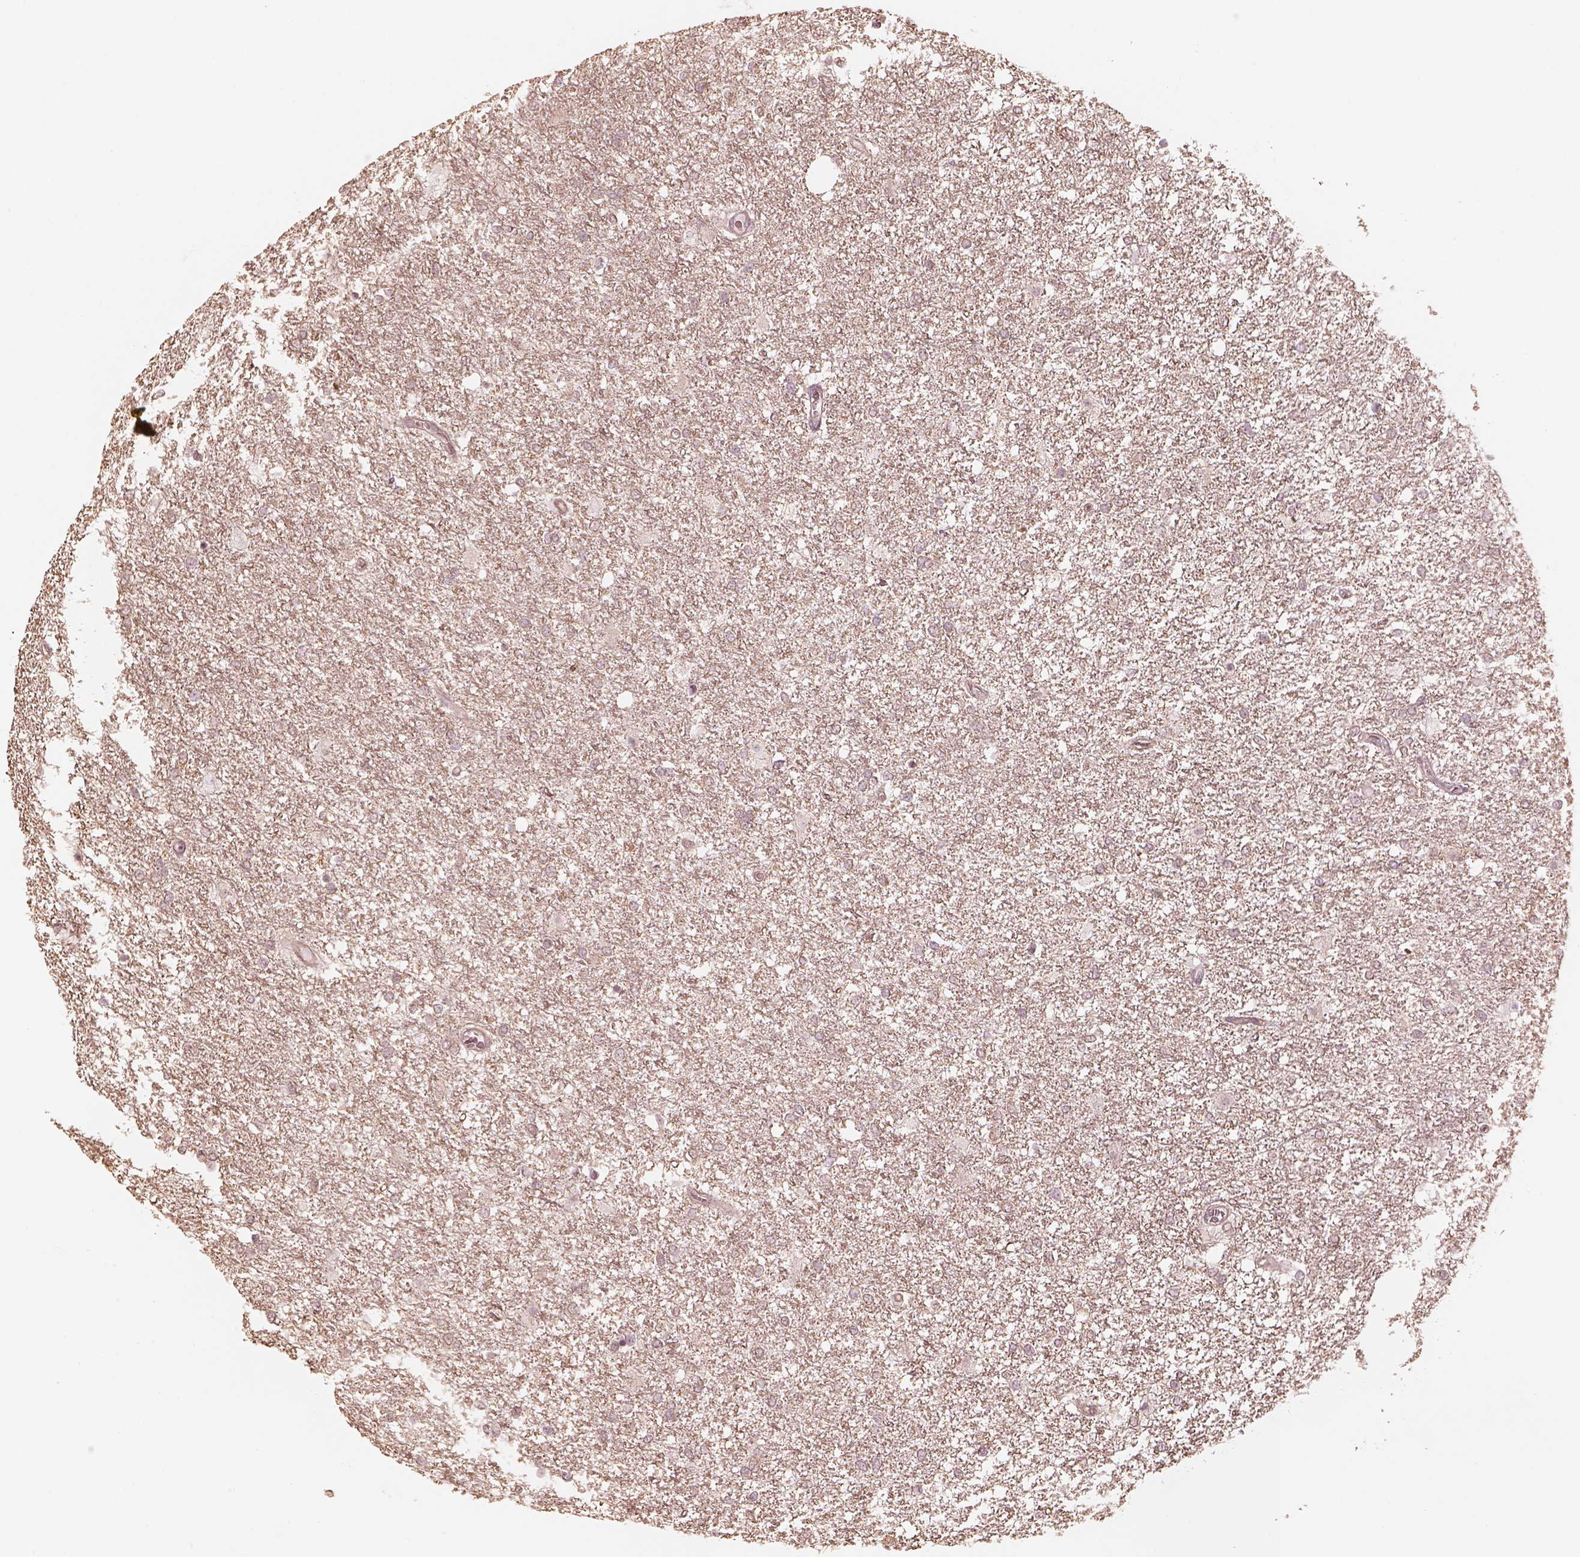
{"staining": {"intensity": "negative", "quantity": "none", "location": "none"}, "tissue": "glioma", "cell_type": "Tumor cells", "image_type": "cancer", "snomed": [{"axis": "morphology", "description": "Glioma, malignant, High grade"}, {"axis": "topography", "description": "Brain"}], "caption": "This is an IHC histopathology image of human malignant high-grade glioma. There is no expression in tumor cells.", "gene": "KIF5C", "patient": {"sex": "female", "age": 61}}